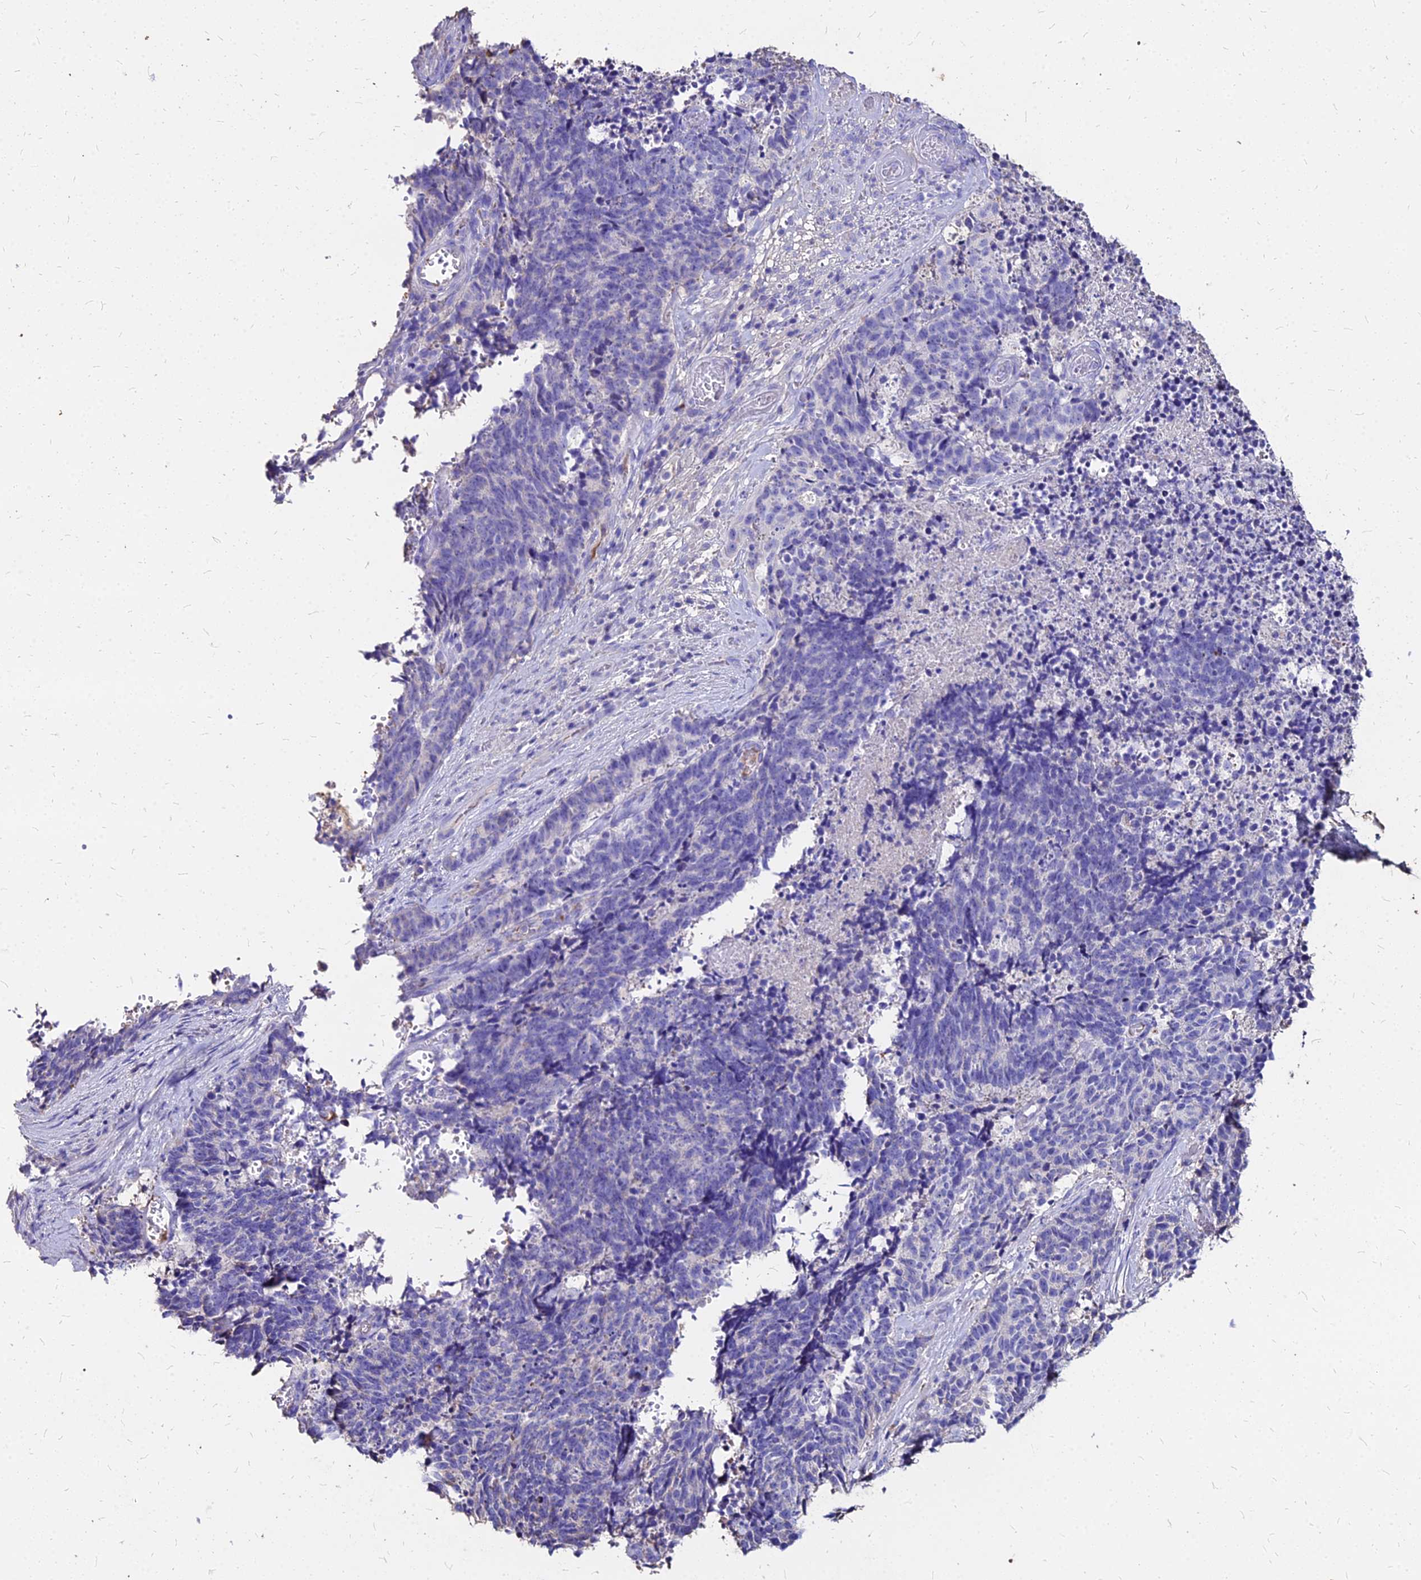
{"staining": {"intensity": "negative", "quantity": "none", "location": "none"}, "tissue": "cervical cancer", "cell_type": "Tumor cells", "image_type": "cancer", "snomed": [{"axis": "morphology", "description": "Squamous cell carcinoma, NOS"}, {"axis": "topography", "description": "Cervix"}], "caption": "The photomicrograph reveals no staining of tumor cells in cervical cancer.", "gene": "NME5", "patient": {"sex": "female", "age": 29}}